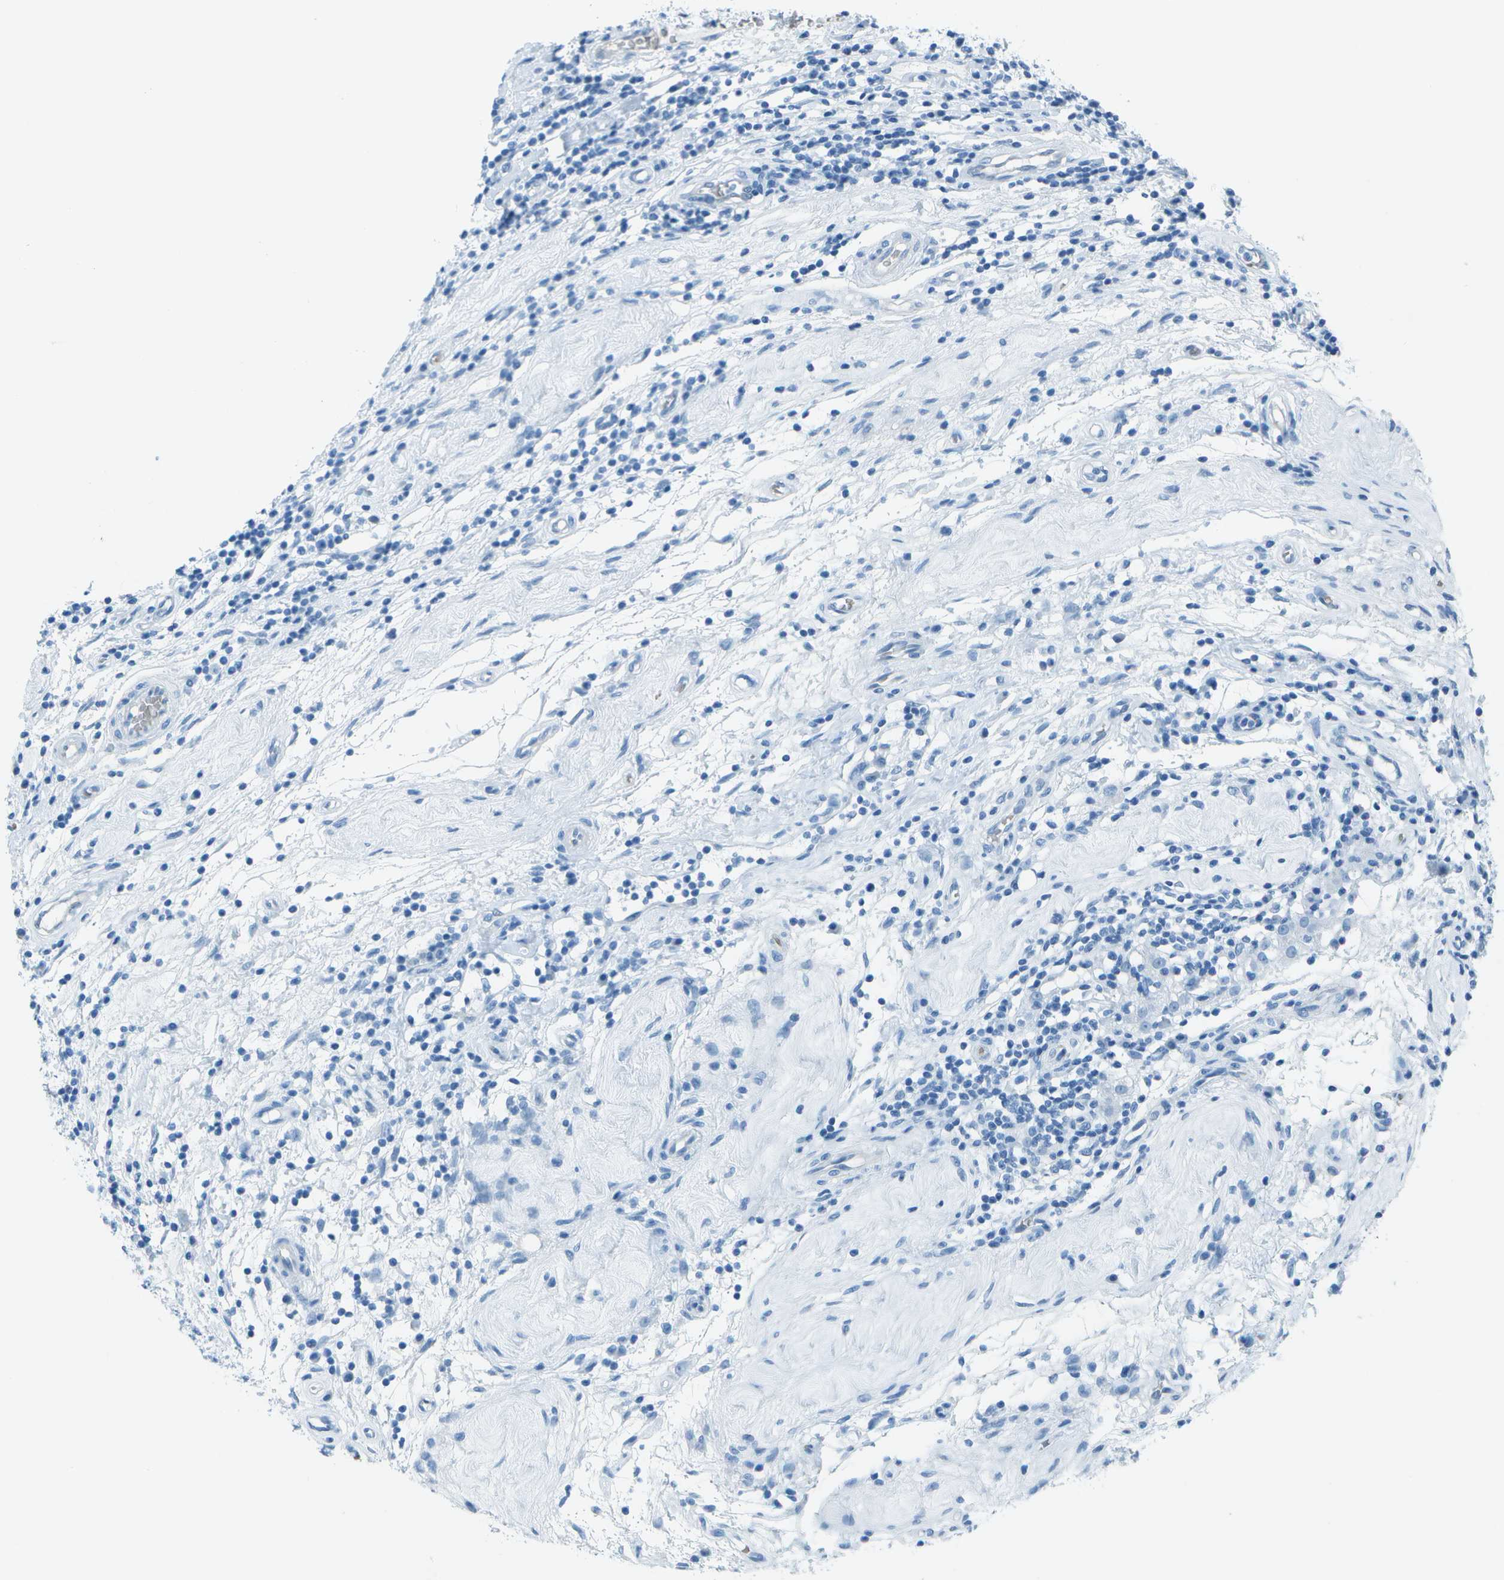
{"staining": {"intensity": "negative", "quantity": "none", "location": "none"}, "tissue": "testis cancer", "cell_type": "Tumor cells", "image_type": "cancer", "snomed": [{"axis": "morphology", "description": "Seminoma, NOS"}, {"axis": "topography", "description": "Testis"}], "caption": "A histopathology image of human seminoma (testis) is negative for staining in tumor cells.", "gene": "ASL", "patient": {"sex": "male", "age": 43}}